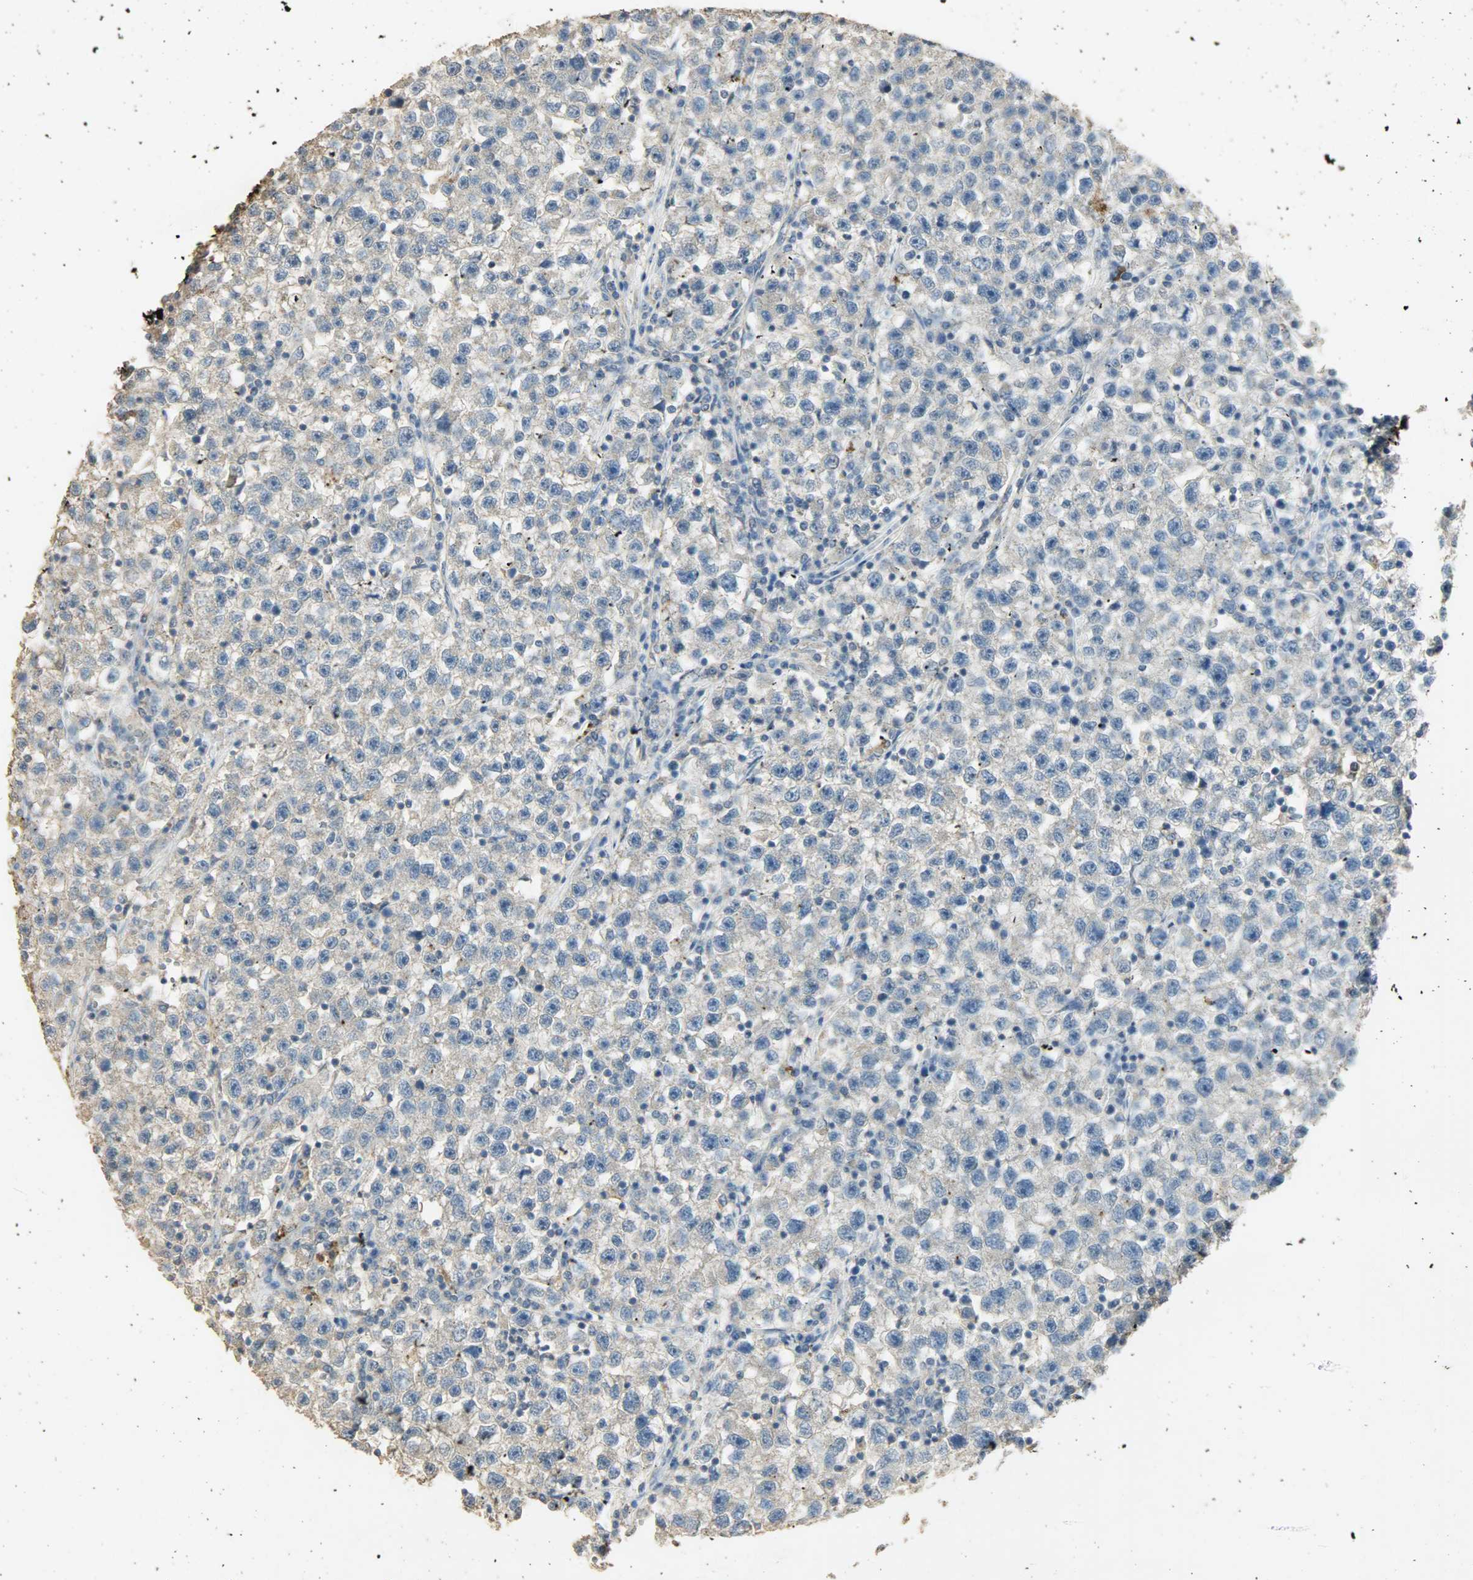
{"staining": {"intensity": "weak", "quantity": "<25%", "location": "cytoplasmic/membranous"}, "tissue": "testis cancer", "cell_type": "Tumor cells", "image_type": "cancer", "snomed": [{"axis": "morphology", "description": "Seminoma, NOS"}, {"axis": "topography", "description": "Testis"}], "caption": "DAB (3,3'-diaminobenzidine) immunohistochemical staining of testis seminoma reveals no significant staining in tumor cells.", "gene": "ASB9", "patient": {"sex": "male", "age": 22}}